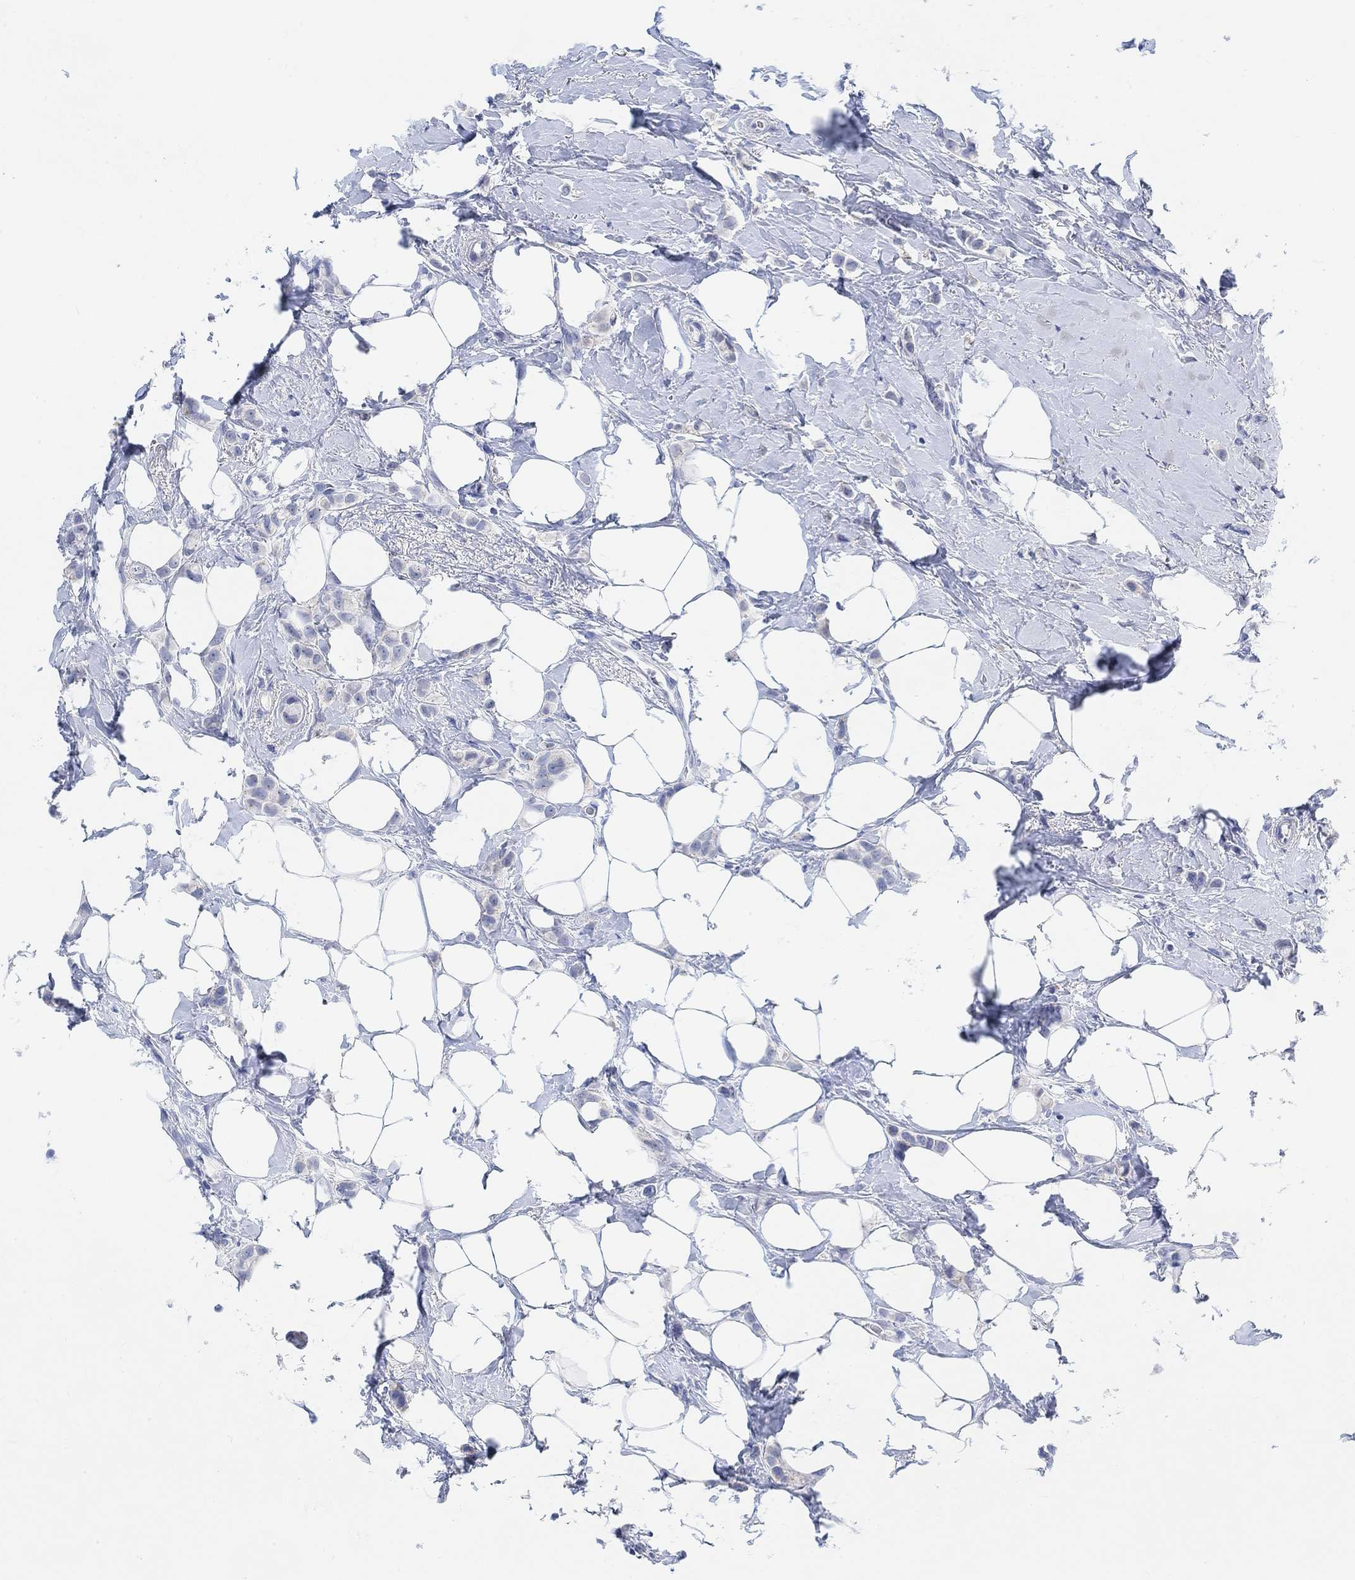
{"staining": {"intensity": "negative", "quantity": "none", "location": "none"}, "tissue": "breast cancer", "cell_type": "Tumor cells", "image_type": "cancer", "snomed": [{"axis": "morphology", "description": "Lobular carcinoma"}, {"axis": "topography", "description": "Breast"}], "caption": "This is a micrograph of immunohistochemistry (IHC) staining of breast lobular carcinoma, which shows no staining in tumor cells. (DAB (3,3'-diaminobenzidine) immunohistochemistry (IHC) visualized using brightfield microscopy, high magnification).", "gene": "ENO4", "patient": {"sex": "female", "age": 66}}